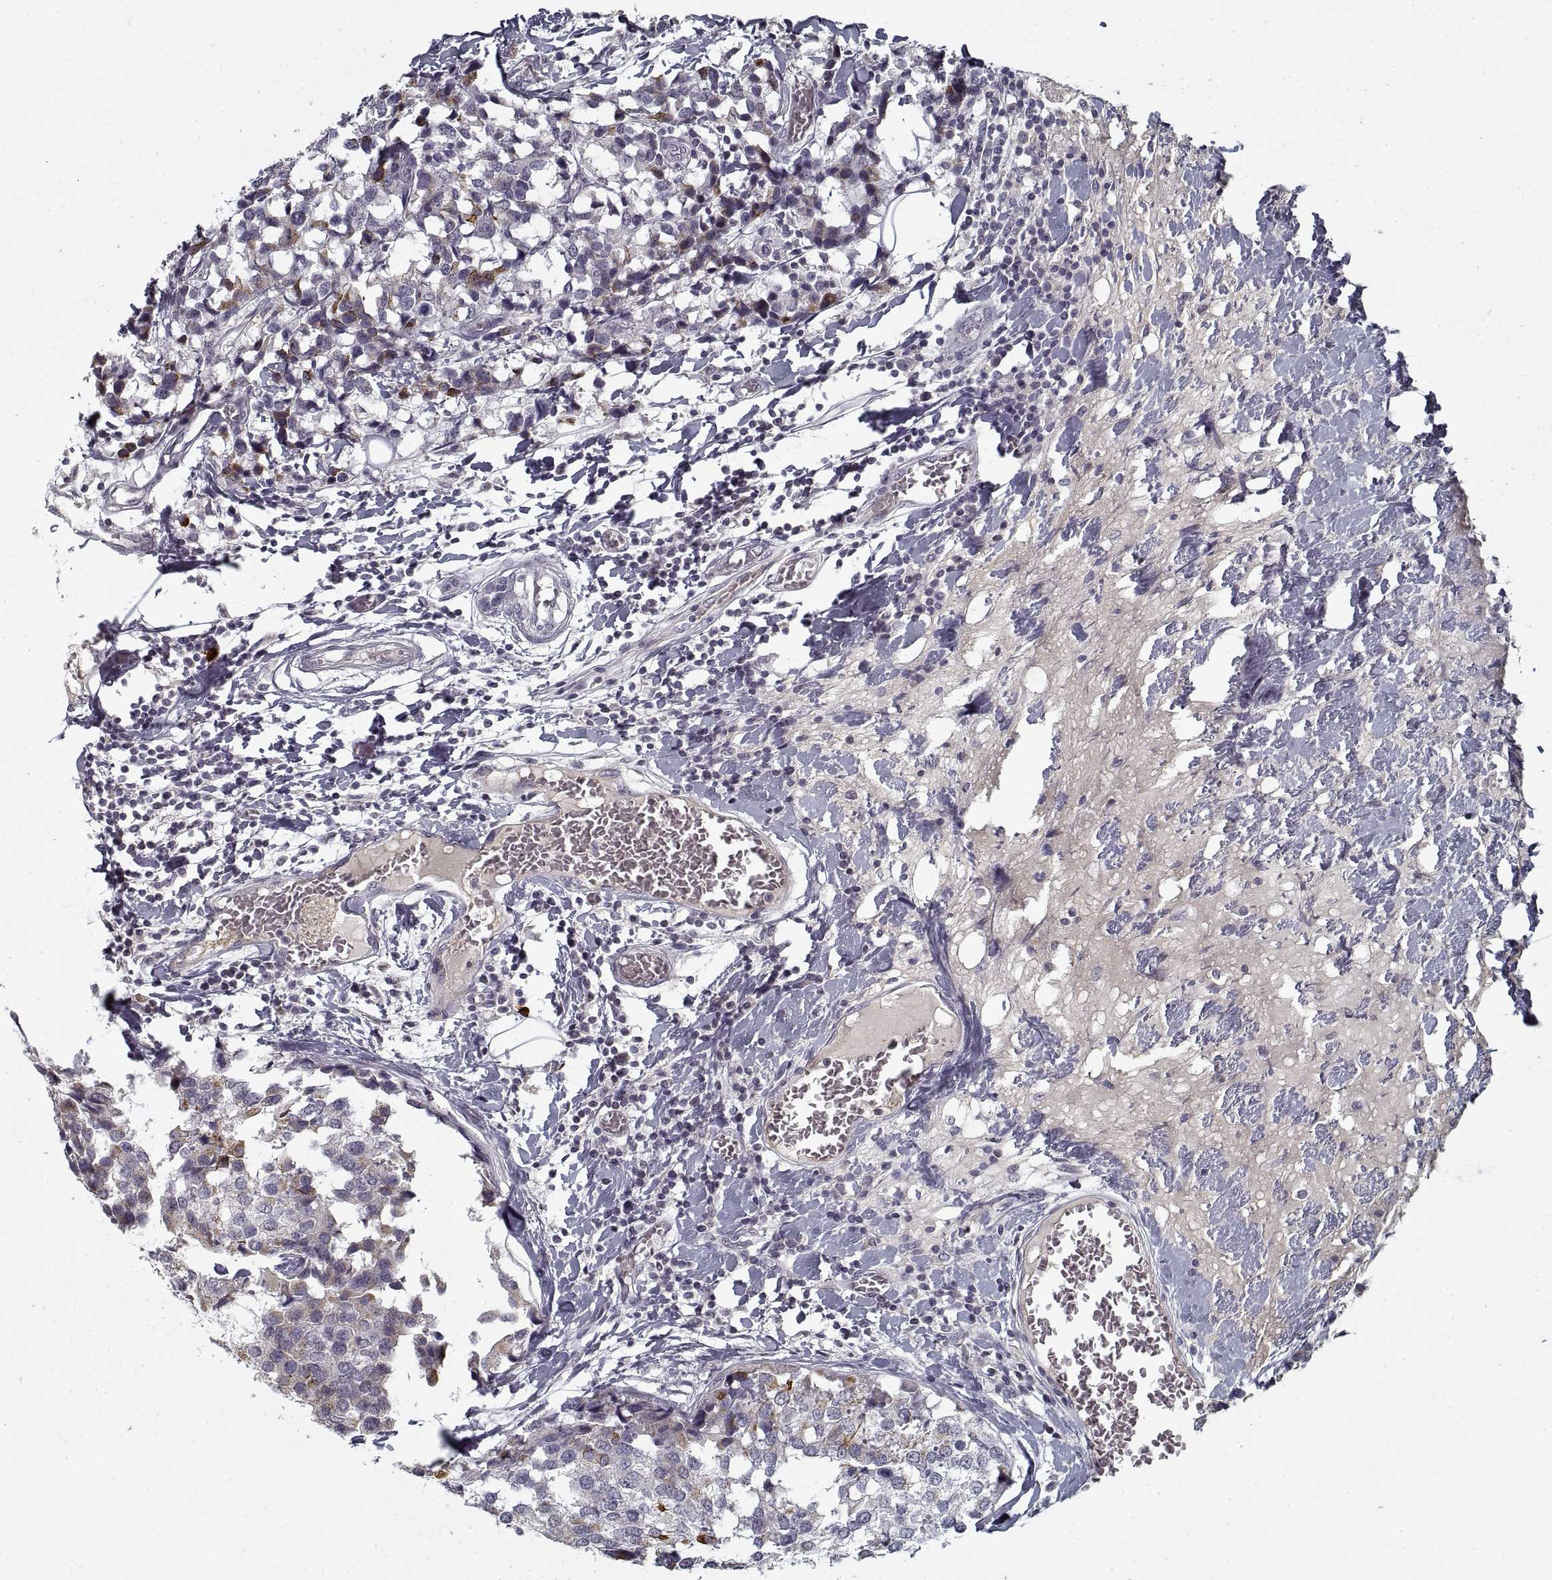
{"staining": {"intensity": "moderate", "quantity": "<25%", "location": "cytoplasmic/membranous"}, "tissue": "breast cancer", "cell_type": "Tumor cells", "image_type": "cancer", "snomed": [{"axis": "morphology", "description": "Lobular carcinoma"}, {"axis": "topography", "description": "Breast"}], "caption": "Protein expression analysis of breast cancer (lobular carcinoma) demonstrates moderate cytoplasmic/membranous staining in about <25% of tumor cells. (DAB IHC, brown staining for protein, blue staining for nuclei).", "gene": "GAD2", "patient": {"sex": "female", "age": 59}}